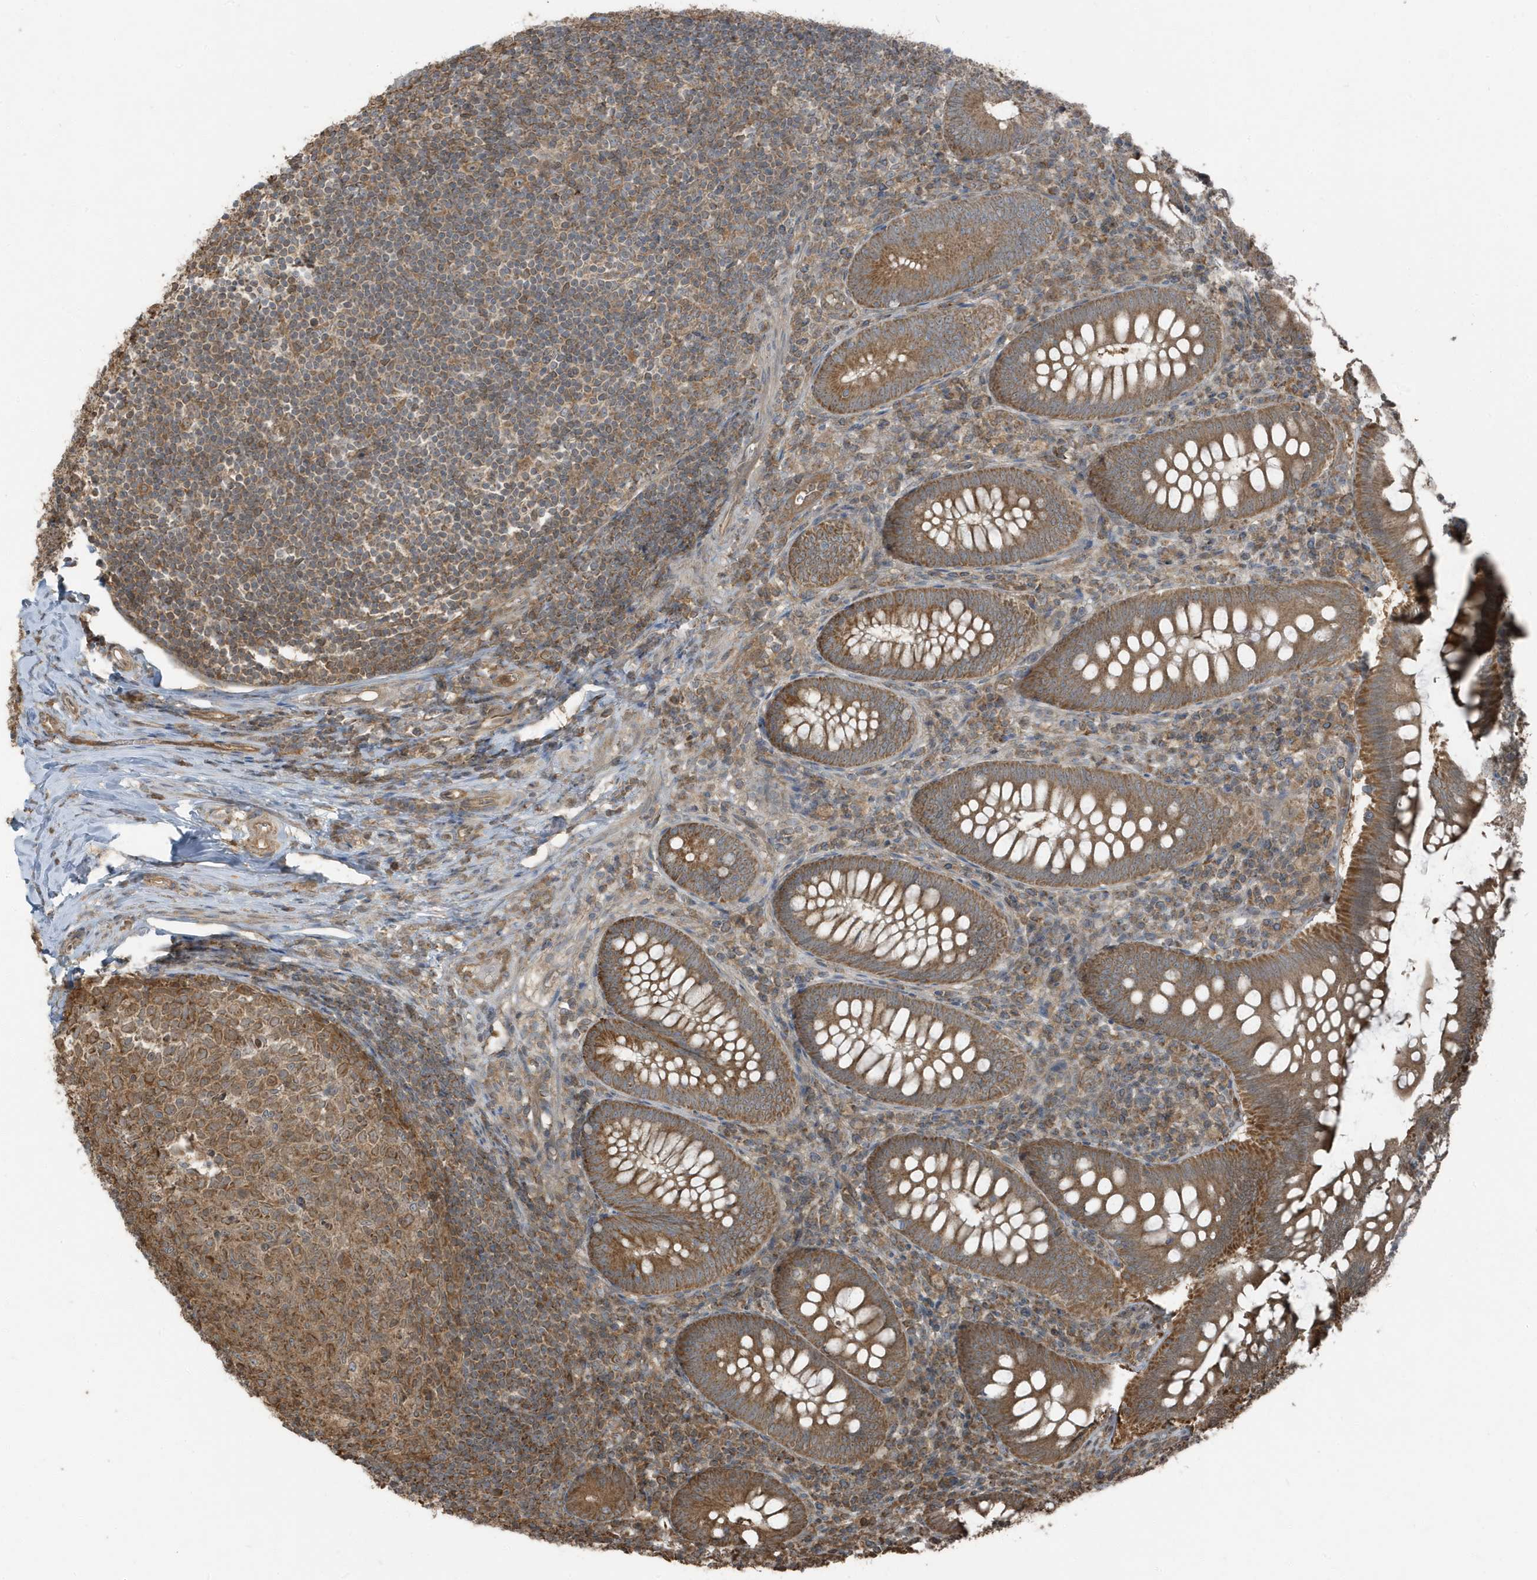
{"staining": {"intensity": "moderate", "quantity": ">75%", "location": "cytoplasmic/membranous"}, "tissue": "appendix", "cell_type": "Glandular cells", "image_type": "normal", "snomed": [{"axis": "morphology", "description": "Normal tissue, NOS"}, {"axis": "topography", "description": "Appendix"}], "caption": "Immunohistochemistry (IHC) (DAB (3,3'-diaminobenzidine)) staining of normal human appendix shows moderate cytoplasmic/membranous protein staining in approximately >75% of glandular cells.", "gene": "AZI2", "patient": {"sex": "male", "age": 14}}